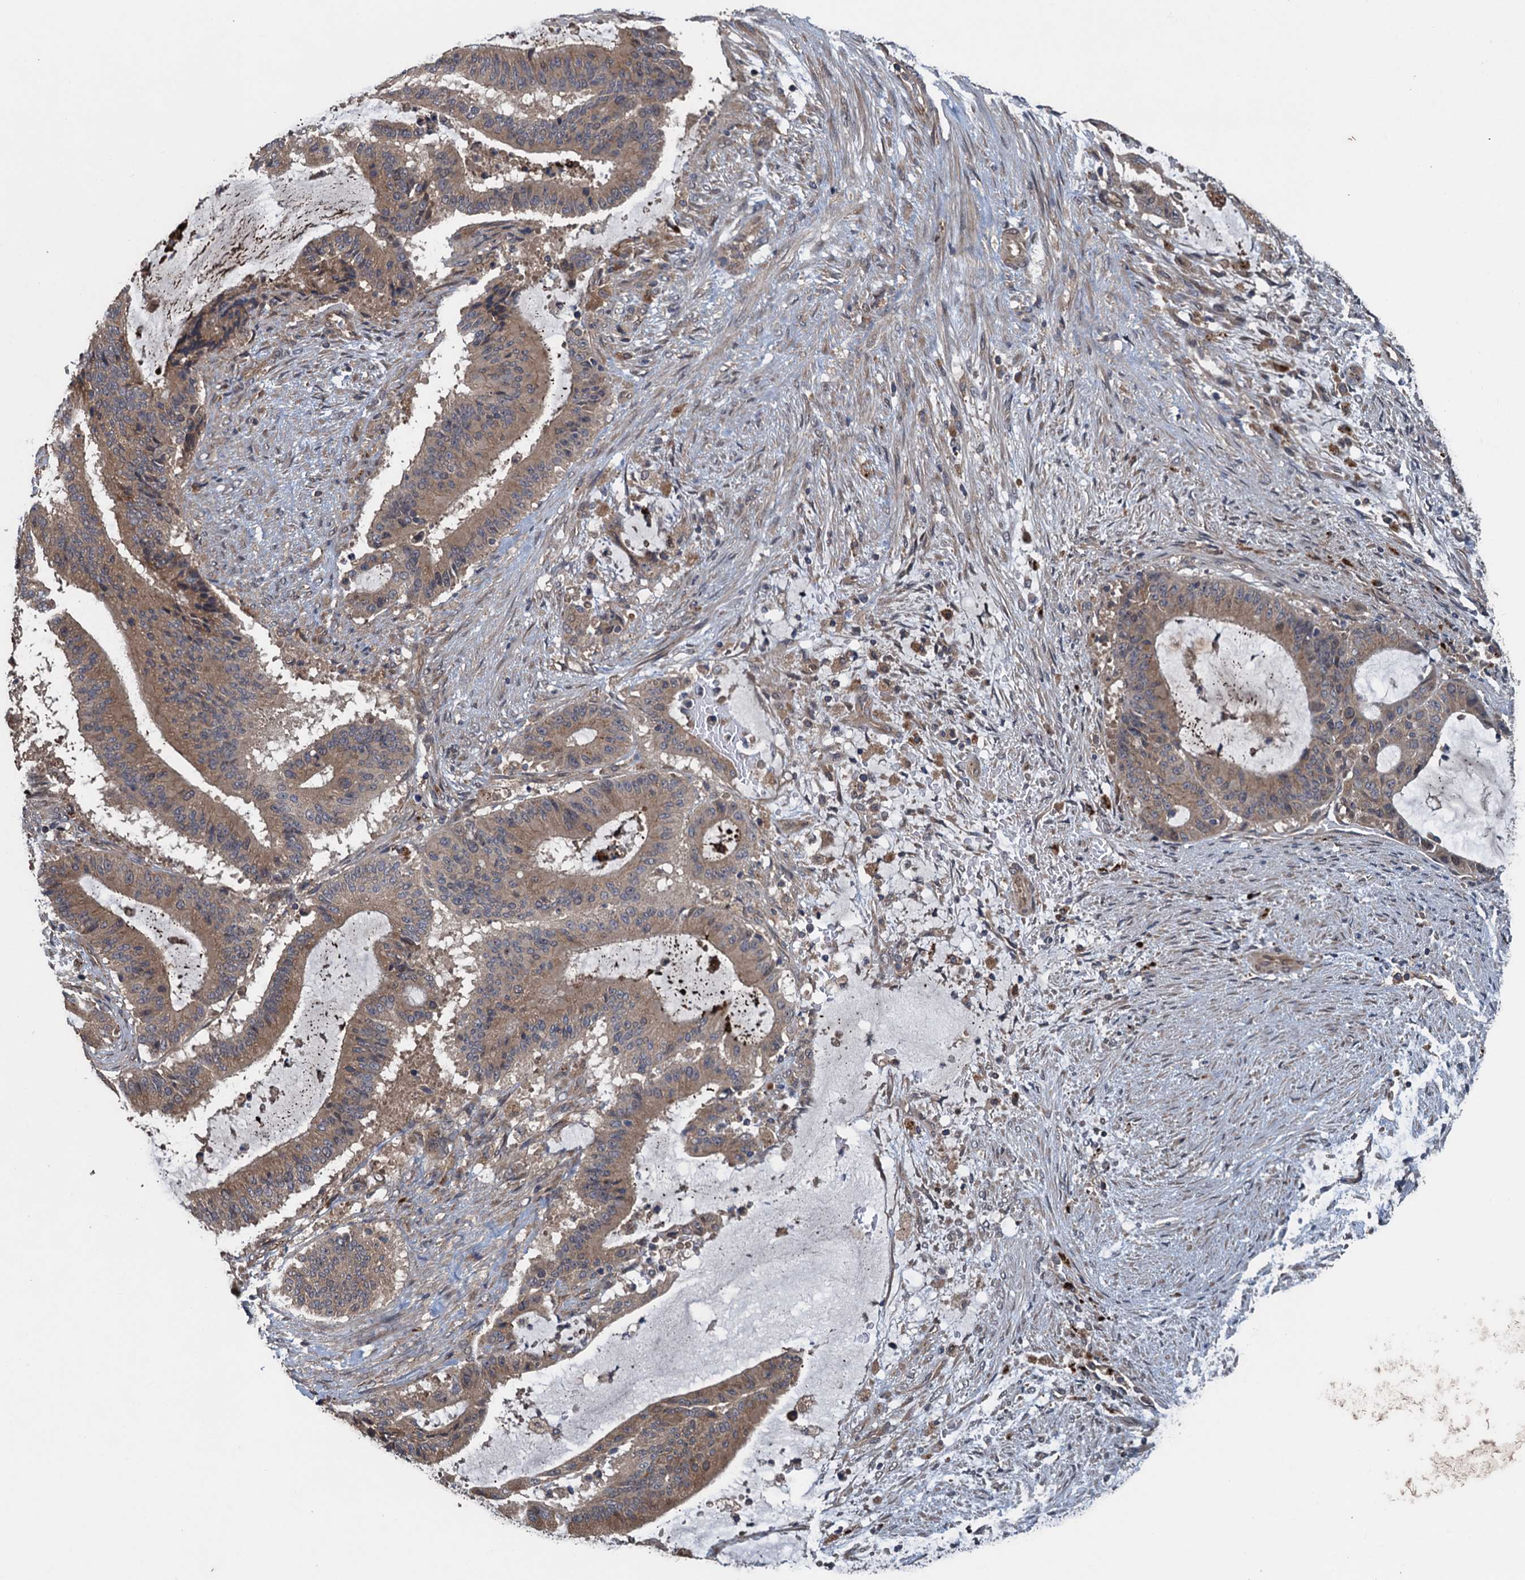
{"staining": {"intensity": "moderate", "quantity": ">75%", "location": "cytoplasmic/membranous"}, "tissue": "liver cancer", "cell_type": "Tumor cells", "image_type": "cancer", "snomed": [{"axis": "morphology", "description": "Normal tissue, NOS"}, {"axis": "morphology", "description": "Cholangiocarcinoma"}, {"axis": "topography", "description": "Liver"}, {"axis": "topography", "description": "Peripheral nerve tissue"}], "caption": "The histopathology image reveals immunohistochemical staining of cholangiocarcinoma (liver). There is moderate cytoplasmic/membranous positivity is seen in approximately >75% of tumor cells. Nuclei are stained in blue.", "gene": "CNTN5", "patient": {"sex": "female", "age": 73}}